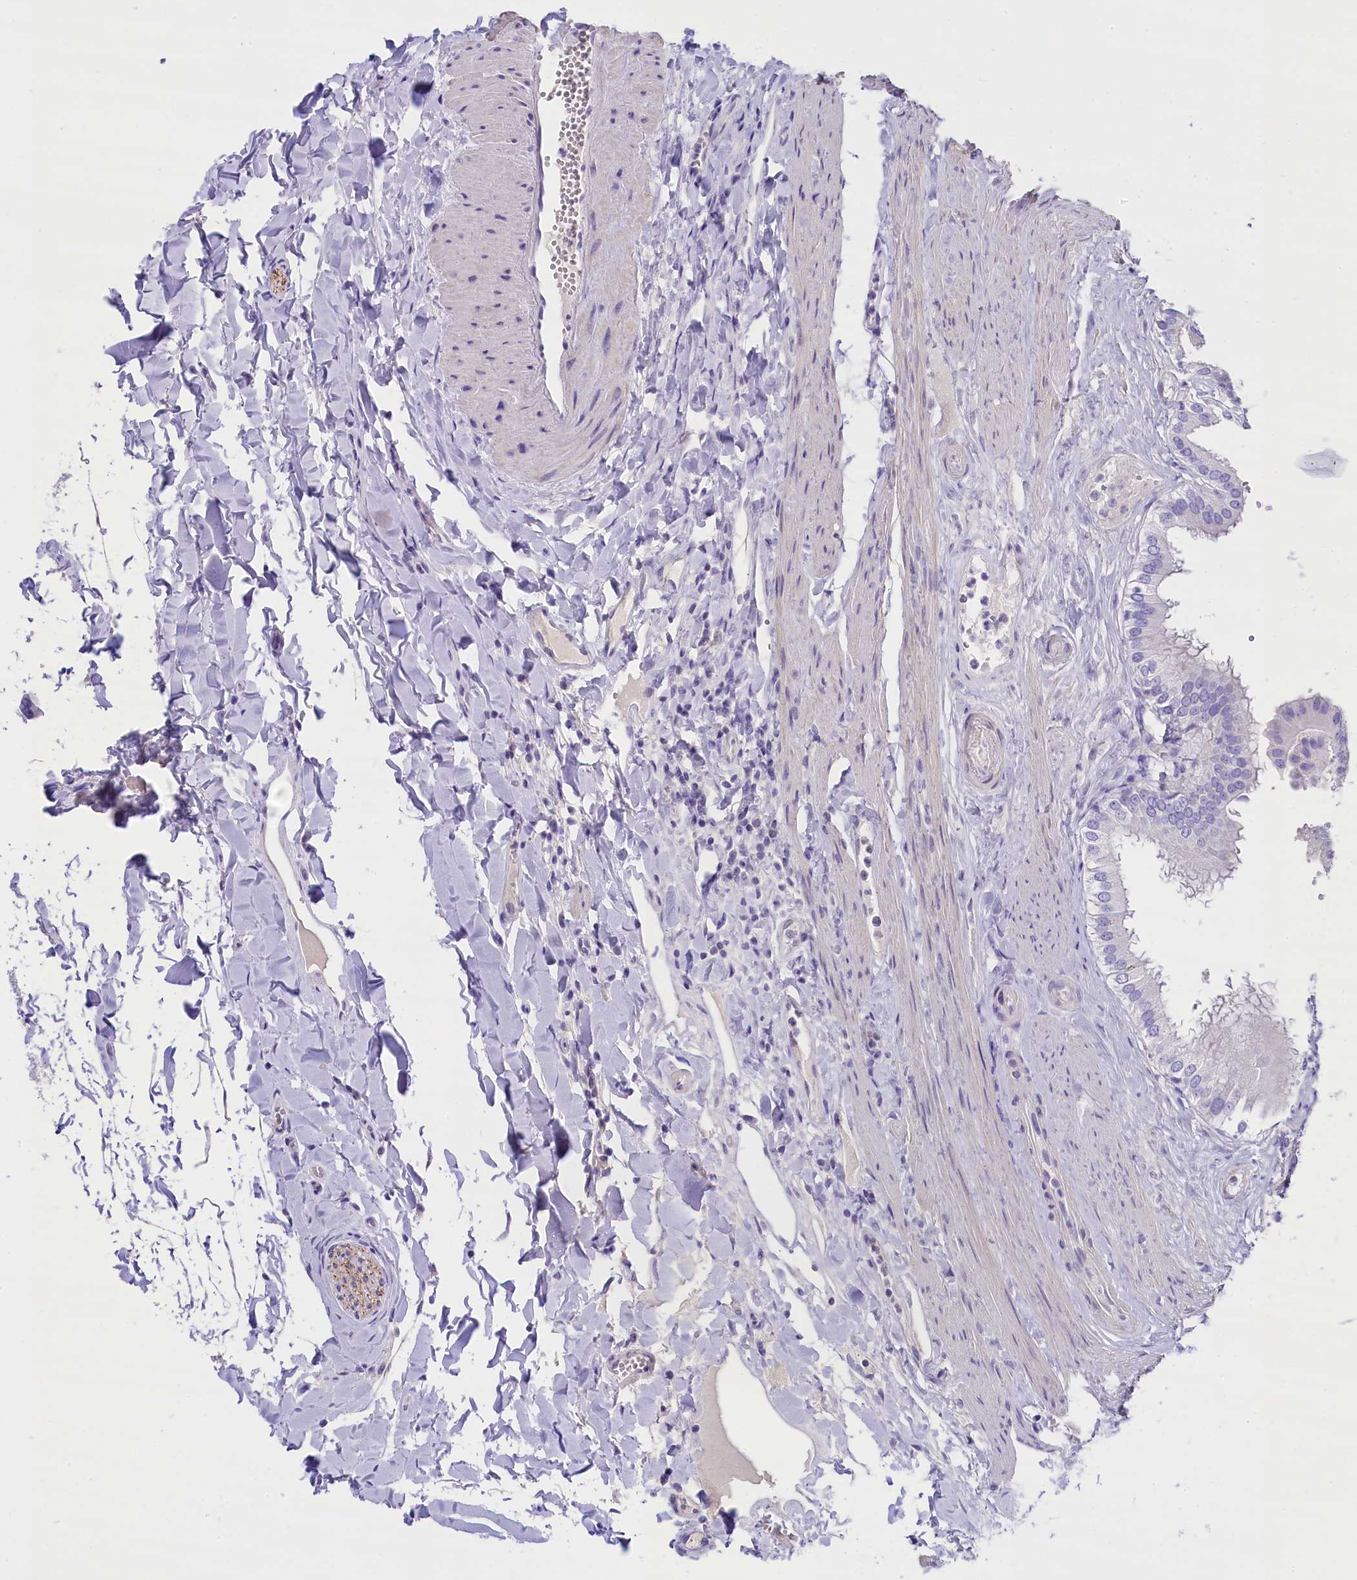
{"staining": {"intensity": "negative", "quantity": "none", "location": "none"}, "tissue": "gallbladder", "cell_type": "Glandular cells", "image_type": "normal", "snomed": [{"axis": "morphology", "description": "Normal tissue, NOS"}, {"axis": "topography", "description": "Gallbladder"}], "caption": "Image shows no significant protein positivity in glandular cells of unremarkable gallbladder. The staining was performed using DAB (3,3'-diaminobenzidine) to visualize the protein expression in brown, while the nuclei were stained in blue with hematoxylin (Magnification: 20x).", "gene": "SKIDA1", "patient": {"sex": "female", "age": 61}}